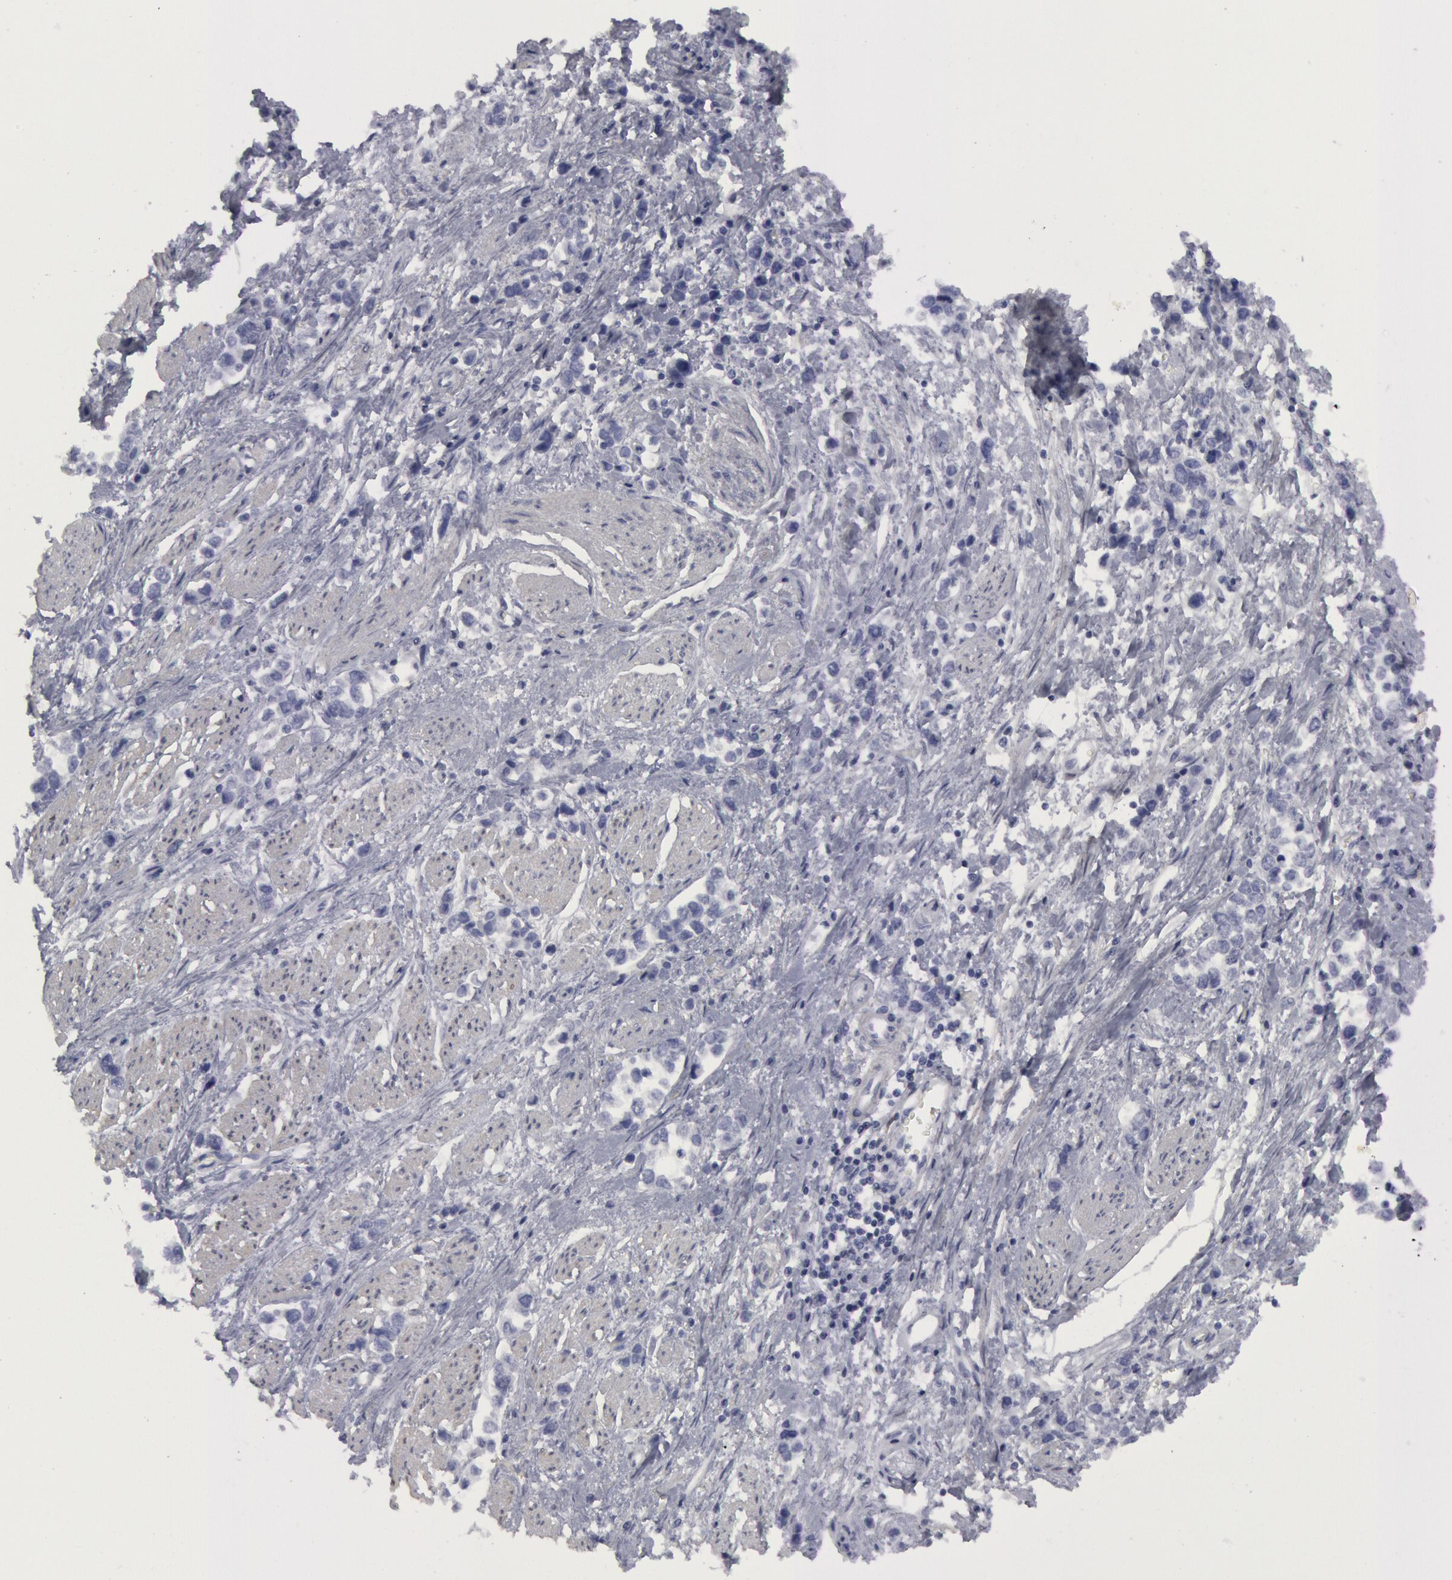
{"staining": {"intensity": "negative", "quantity": "none", "location": "none"}, "tissue": "stomach cancer", "cell_type": "Tumor cells", "image_type": "cancer", "snomed": [{"axis": "morphology", "description": "Adenocarcinoma, NOS"}, {"axis": "topography", "description": "Stomach, upper"}], "caption": "A micrograph of human stomach cancer is negative for staining in tumor cells.", "gene": "FHL1", "patient": {"sex": "male", "age": 76}}